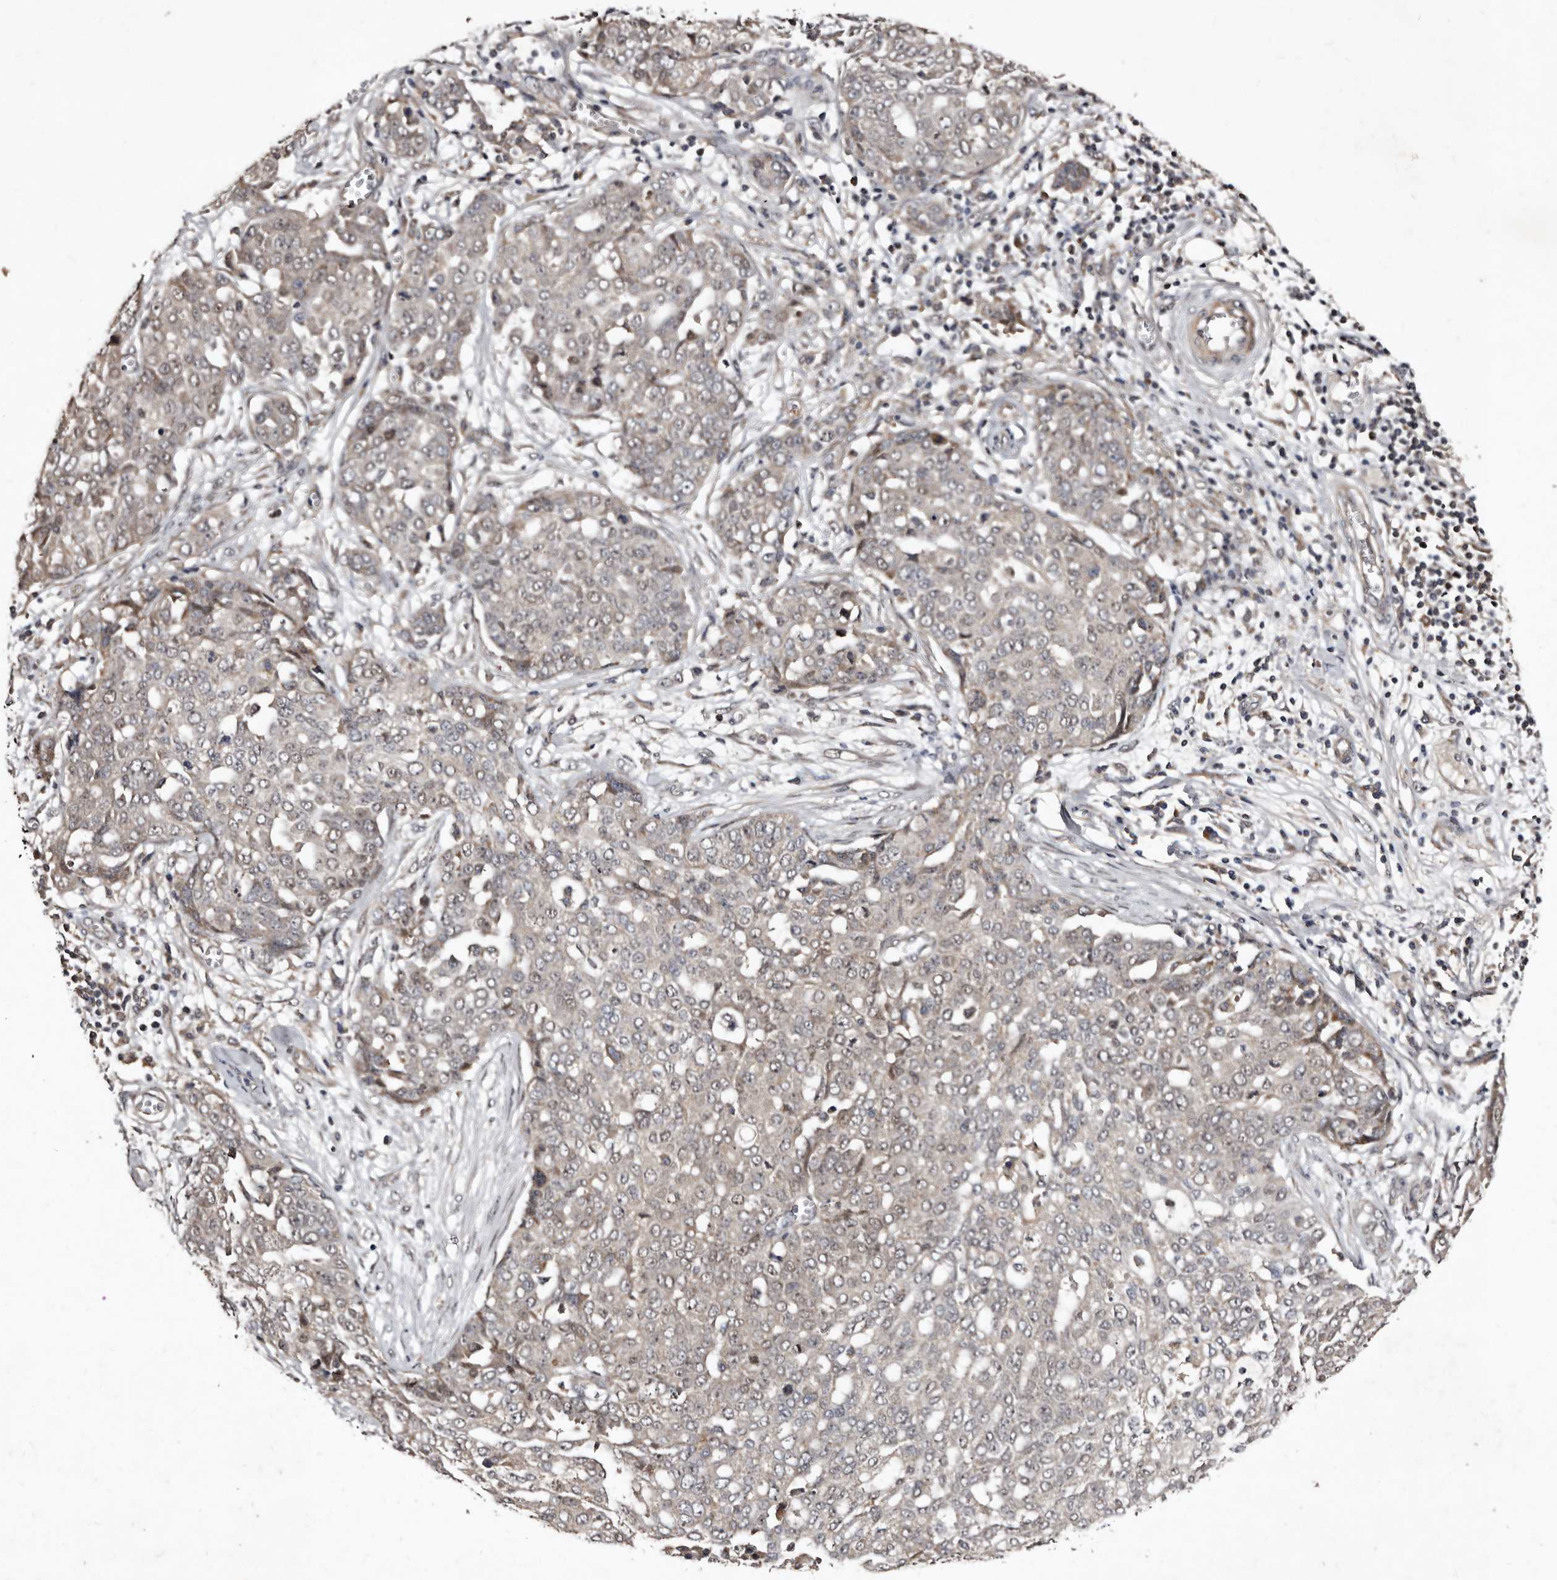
{"staining": {"intensity": "negative", "quantity": "none", "location": "none"}, "tissue": "ovarian cancer", "cell_type": "Tumor cells", "image_type": "cancer", "snomed": [{"axis": "morphology", "description": "Cystadenocarcinoma, serous, NOS"}, {"axis": "topography", "description": "Soft tissue"}, {"axis": "topography", "description": "Ovary"}], "caption": "A high-resolution histopathology image shows immunohistochemistry (IHC) staining of serous cystadenocarcinoma (ovarian), which shows no significant positivity in tumor cells. (DAB (3,3'-diaminobenzidine) immunohistochemistry (IHC) with hematoxylin counter stain).", "gene": "MKRN3", "patient": {"sex": "female", "age": 57}}